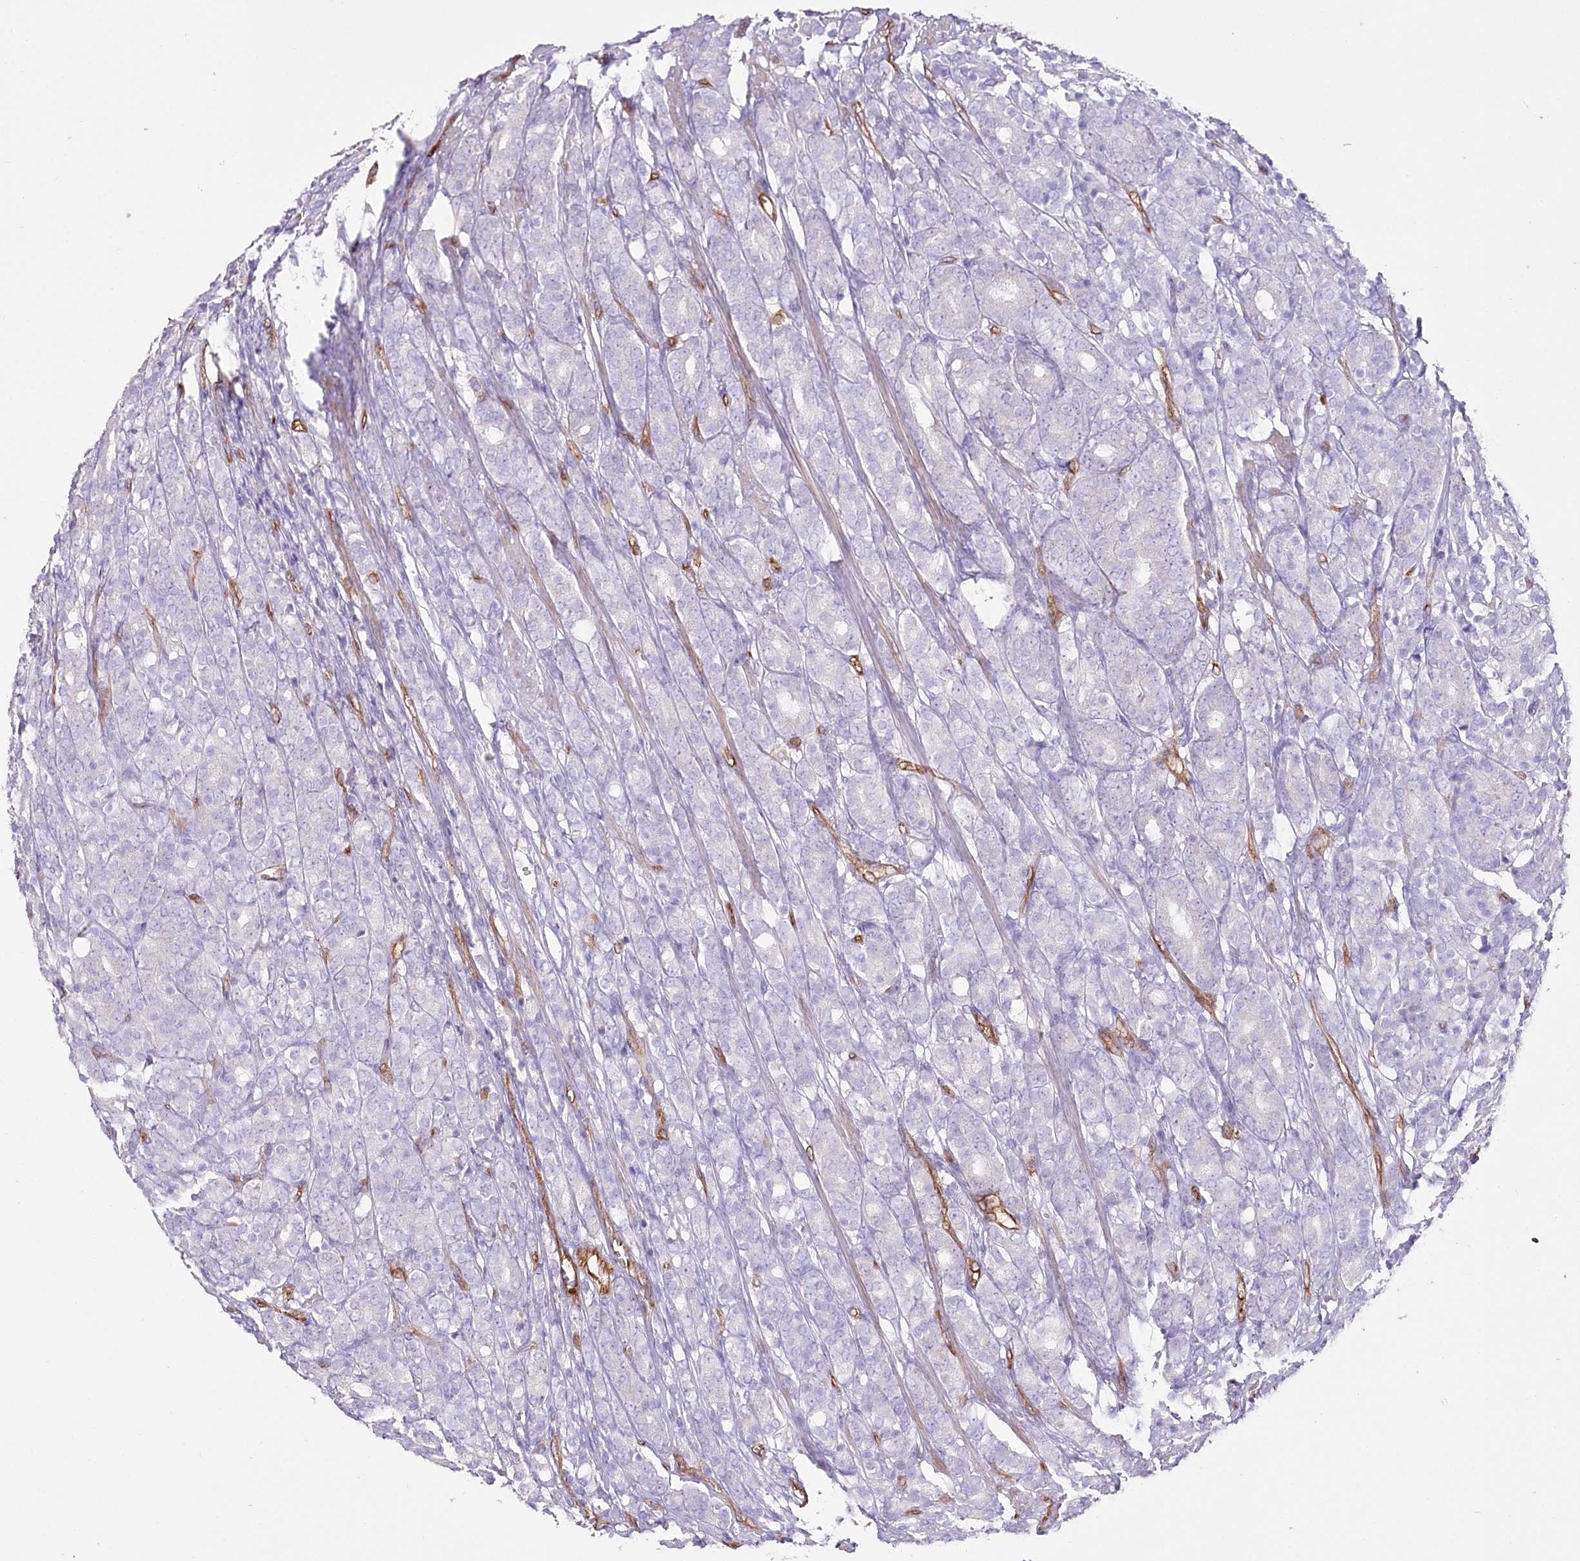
{"staining": {"intensity": "negative", "quantity": "none", "location": "none"}, "tissue": "prostate cancer", "cell_type": "Tumor cells", "image_type": "cancer", "snomed": [{"axis": "morphology", "description": "Adenocarcinoma, High grade"}, {"axis": "topography", "description": "Prostate"}], "caption": "Immunohistochemistry micrograph of neoplastic tissue: prostate cancer stained with DAB demonstrates no significant protein expression in tumor cells.", "gene": "SLC39A10", "patient": {"sex": "male", "age": 62}}